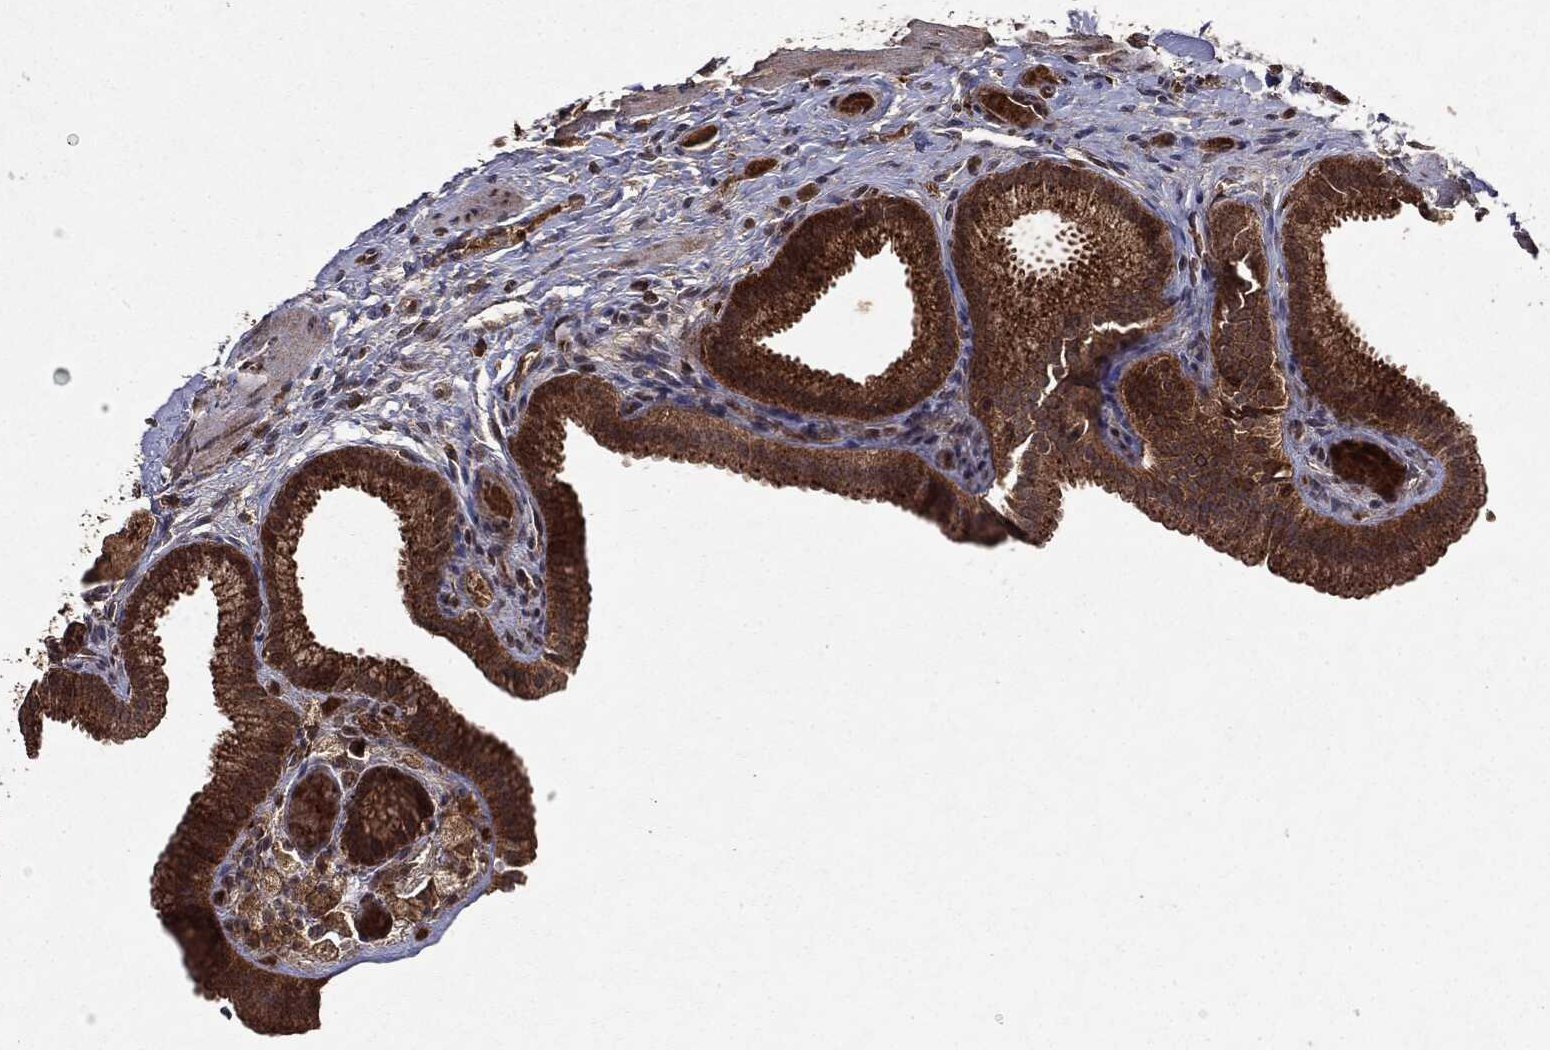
{"staining": {"intensity": "strong", "quantity": ">75%", "location": "cytoplasmic/membranous"}, "tissue": "gallbladder", "cell_type": "Glandular cells", "image_type": "normal", "snomed": [{"axis": "morphology", "description": "Normal tissue, NOS"}, {"axis": "topography", "description": "Gallbladder"}, {"axis": "topography", "description": "Peripheral nerve tissue"}], "caption": "Protein analysis of benign gallbladder displays strong cytoplasmic/membranous expression in approximately >75% of glandular cells. Using DAB (3,3'-diaminobenzidine) (brown) and hematoxylin (blue) stains, captured at high magnification using brightfield microscopy.", "gene": "MTOR", "patient": {"sex": "female", "age": 45}}